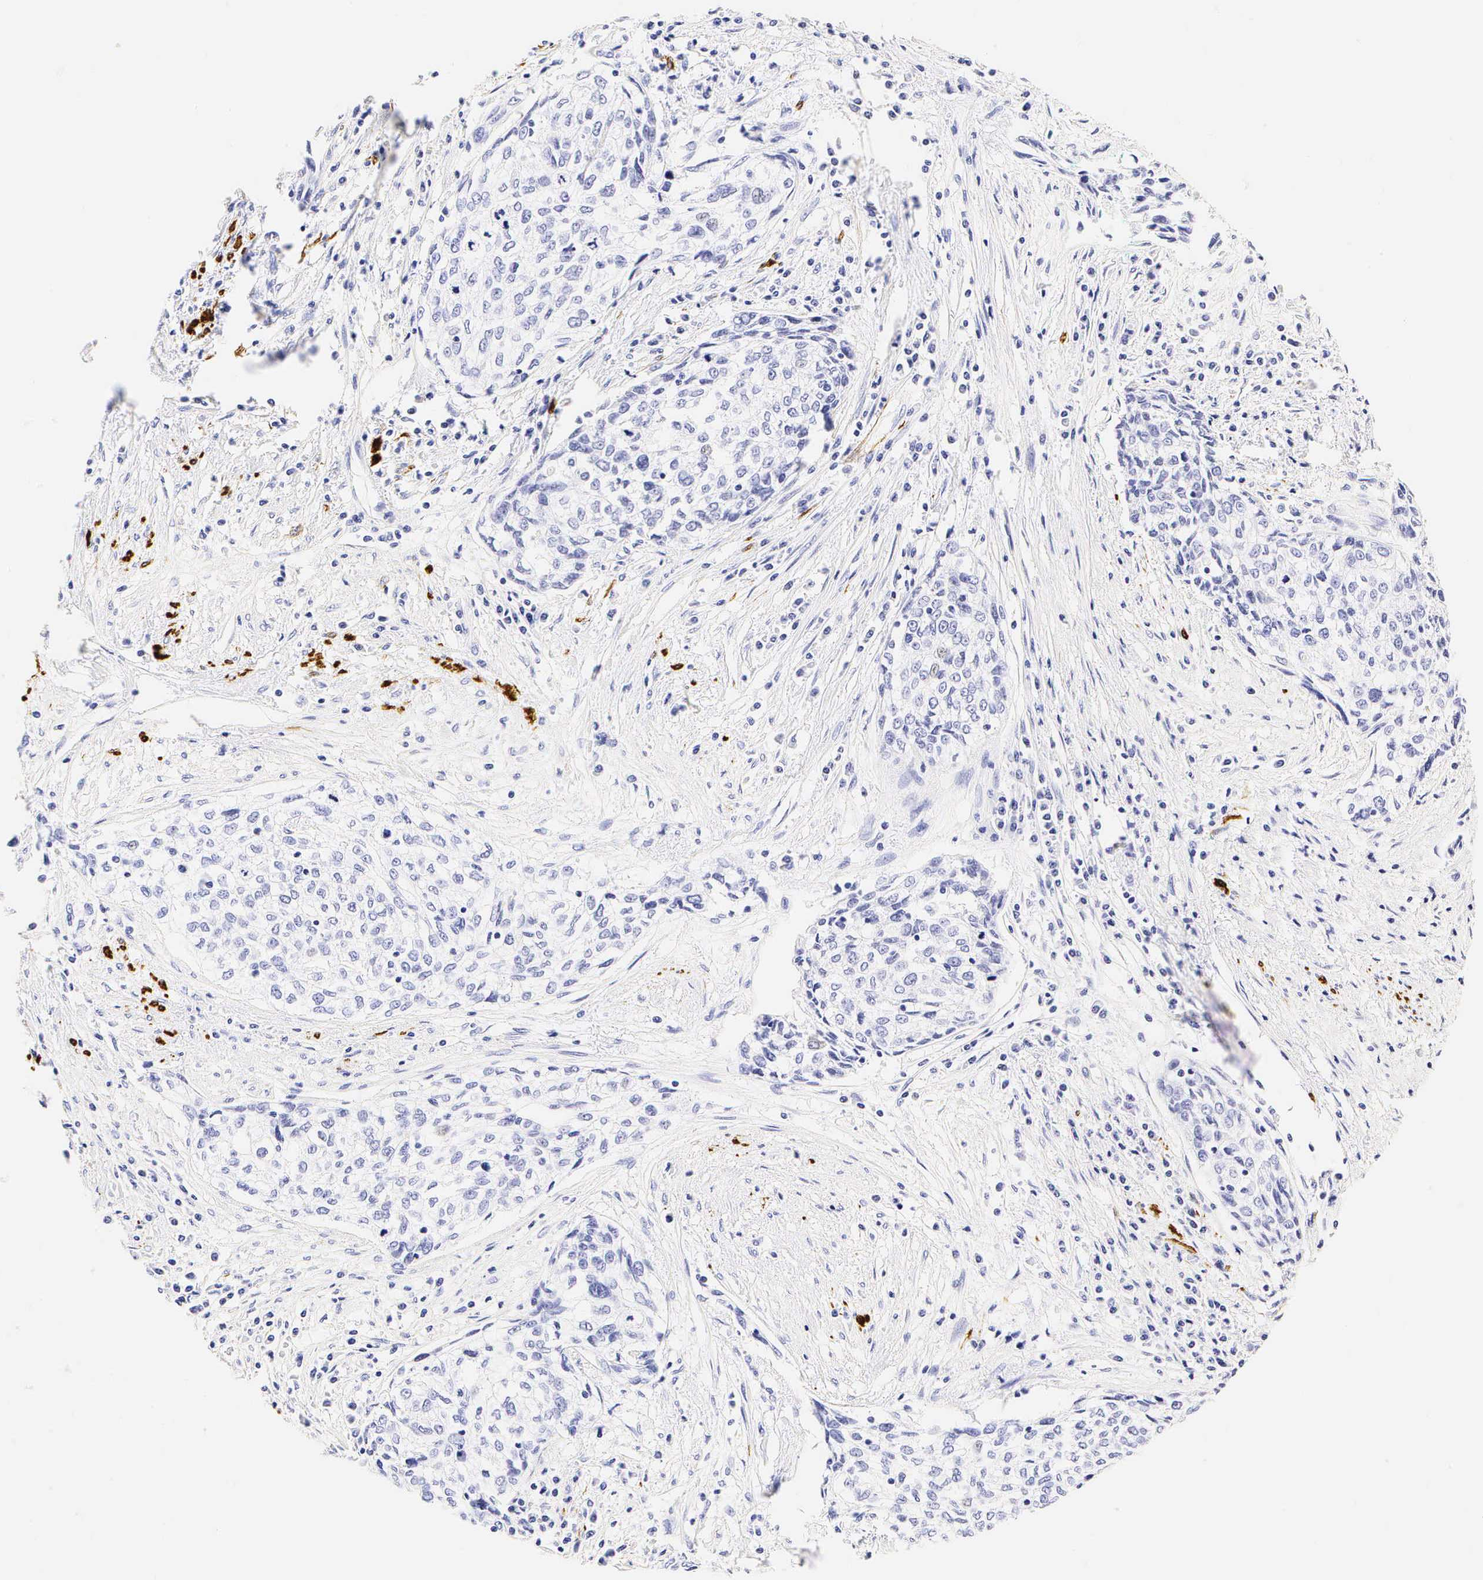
{"staining": {"intensity": "negative", "quantity": "none", "location": "none"}, "tissue": "cervical cancer", "cell_type": "Tumor cells", "image_type": "cancer", "snomed": [{"axis": "morphology", "description": "Squamous cell carcinoma, NOS"}, {"axis": "topography", "description": "Cervix"}], "caption": "High magnification brightfield microscopy of cervical cancer (squamous cell carcinoma) stained with DAB (brown) and counterstained with hematoxylin (blue): tumor cells show no significant positivity.", "gene": "CALD1", "patient": {"sex": "female", "age": 57}}